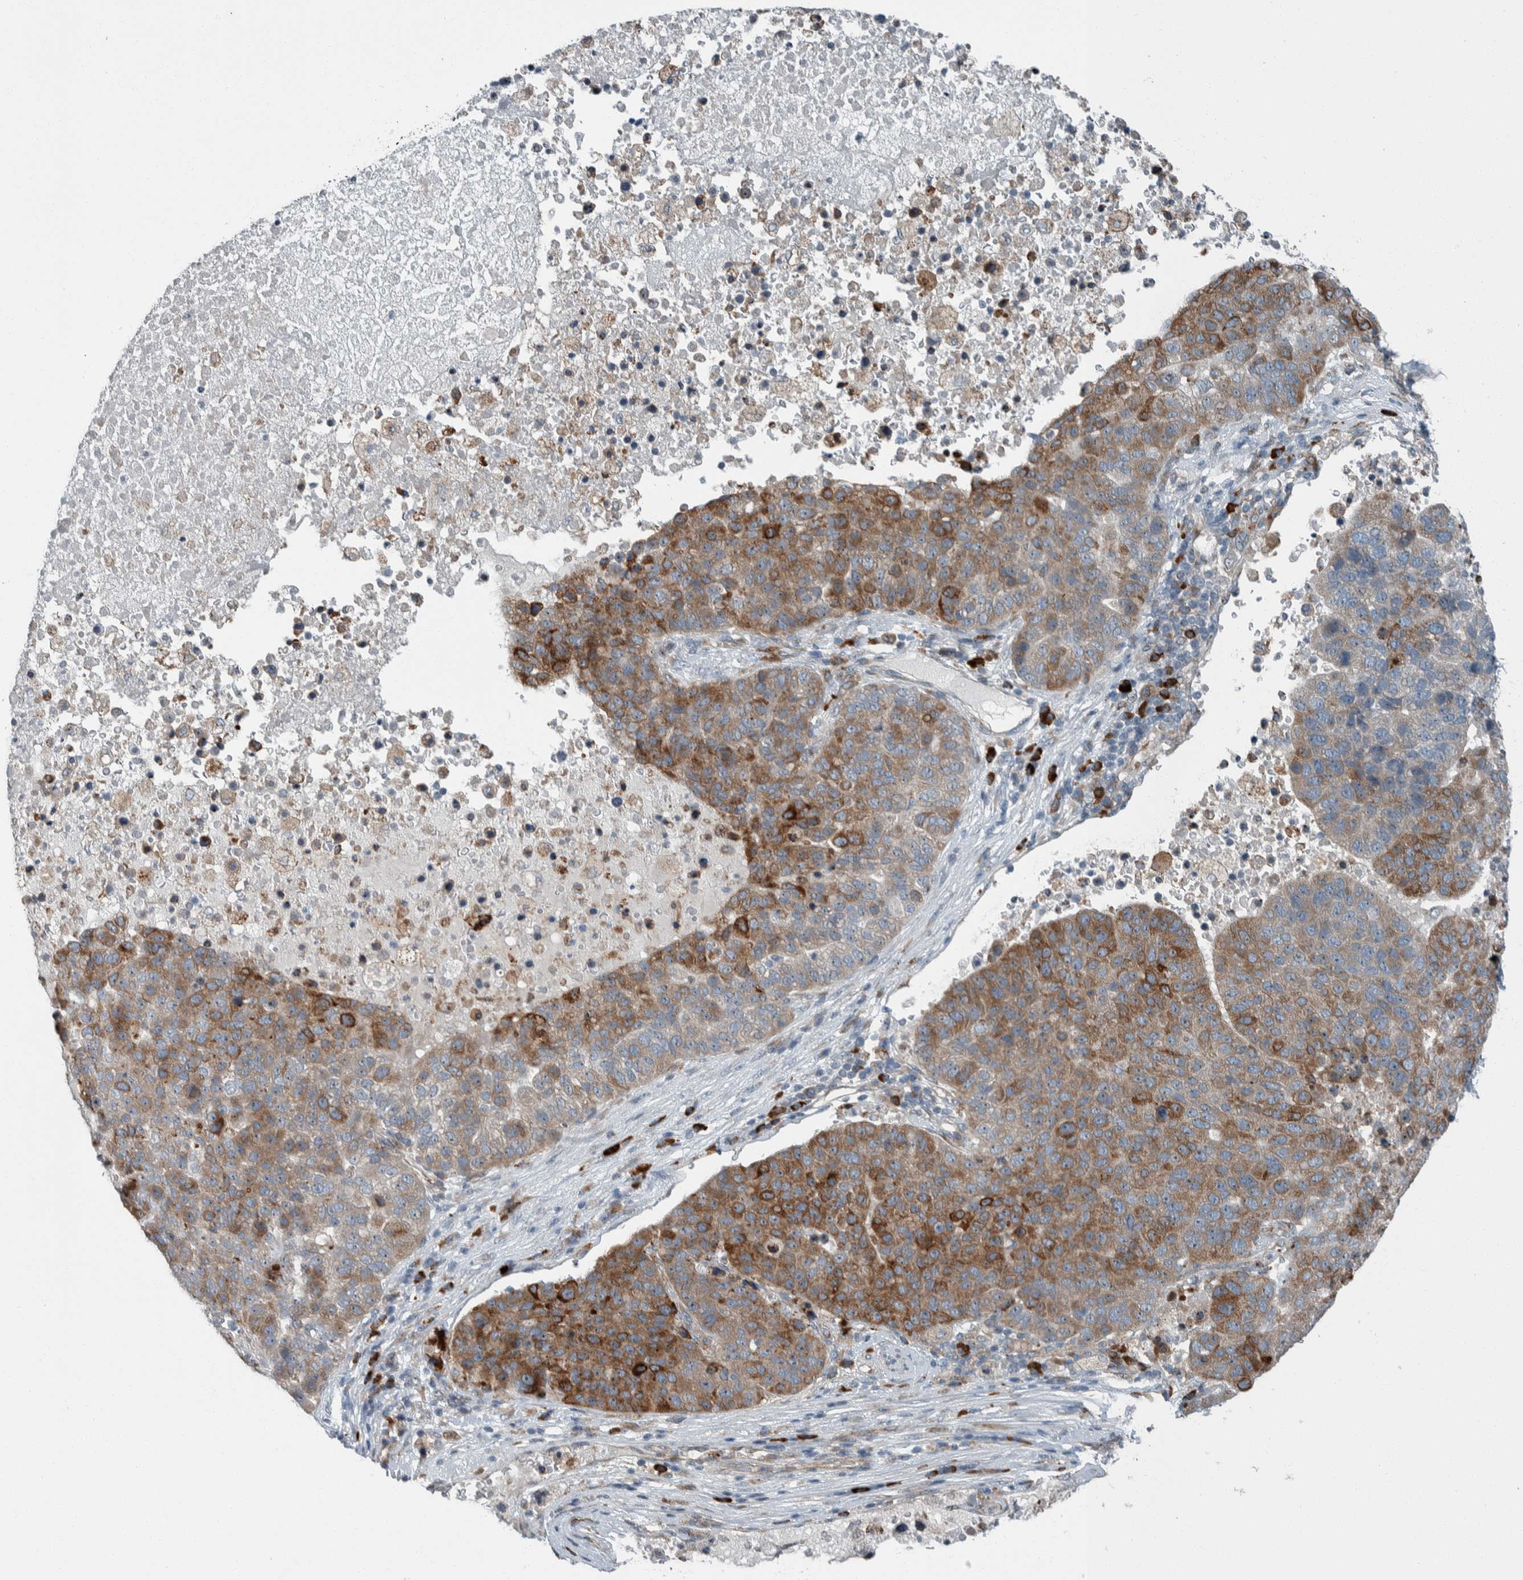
{"staining": {"intensity": "moderate", "quantity": ">75%", "location": "cytoplasmic/membranous"}, "tissue": "pancreatic cancer", "cell_type": "Tumor cells", "image_type": "cancer", "snomed": [{"axis": "morphology", "description": "Adenocarcinoma, NOS"}, {"axis": "topography", "description": "Pancreas"}], "caption": "Human pancreatic cancer (adenocarcinoma) stained for a protein (brown) shows moderate cytoplasmic/membranous positive staining in about >75% of tumor cells.", "gene": "USP25", "patient": {"sex": "female", "age": 61}}